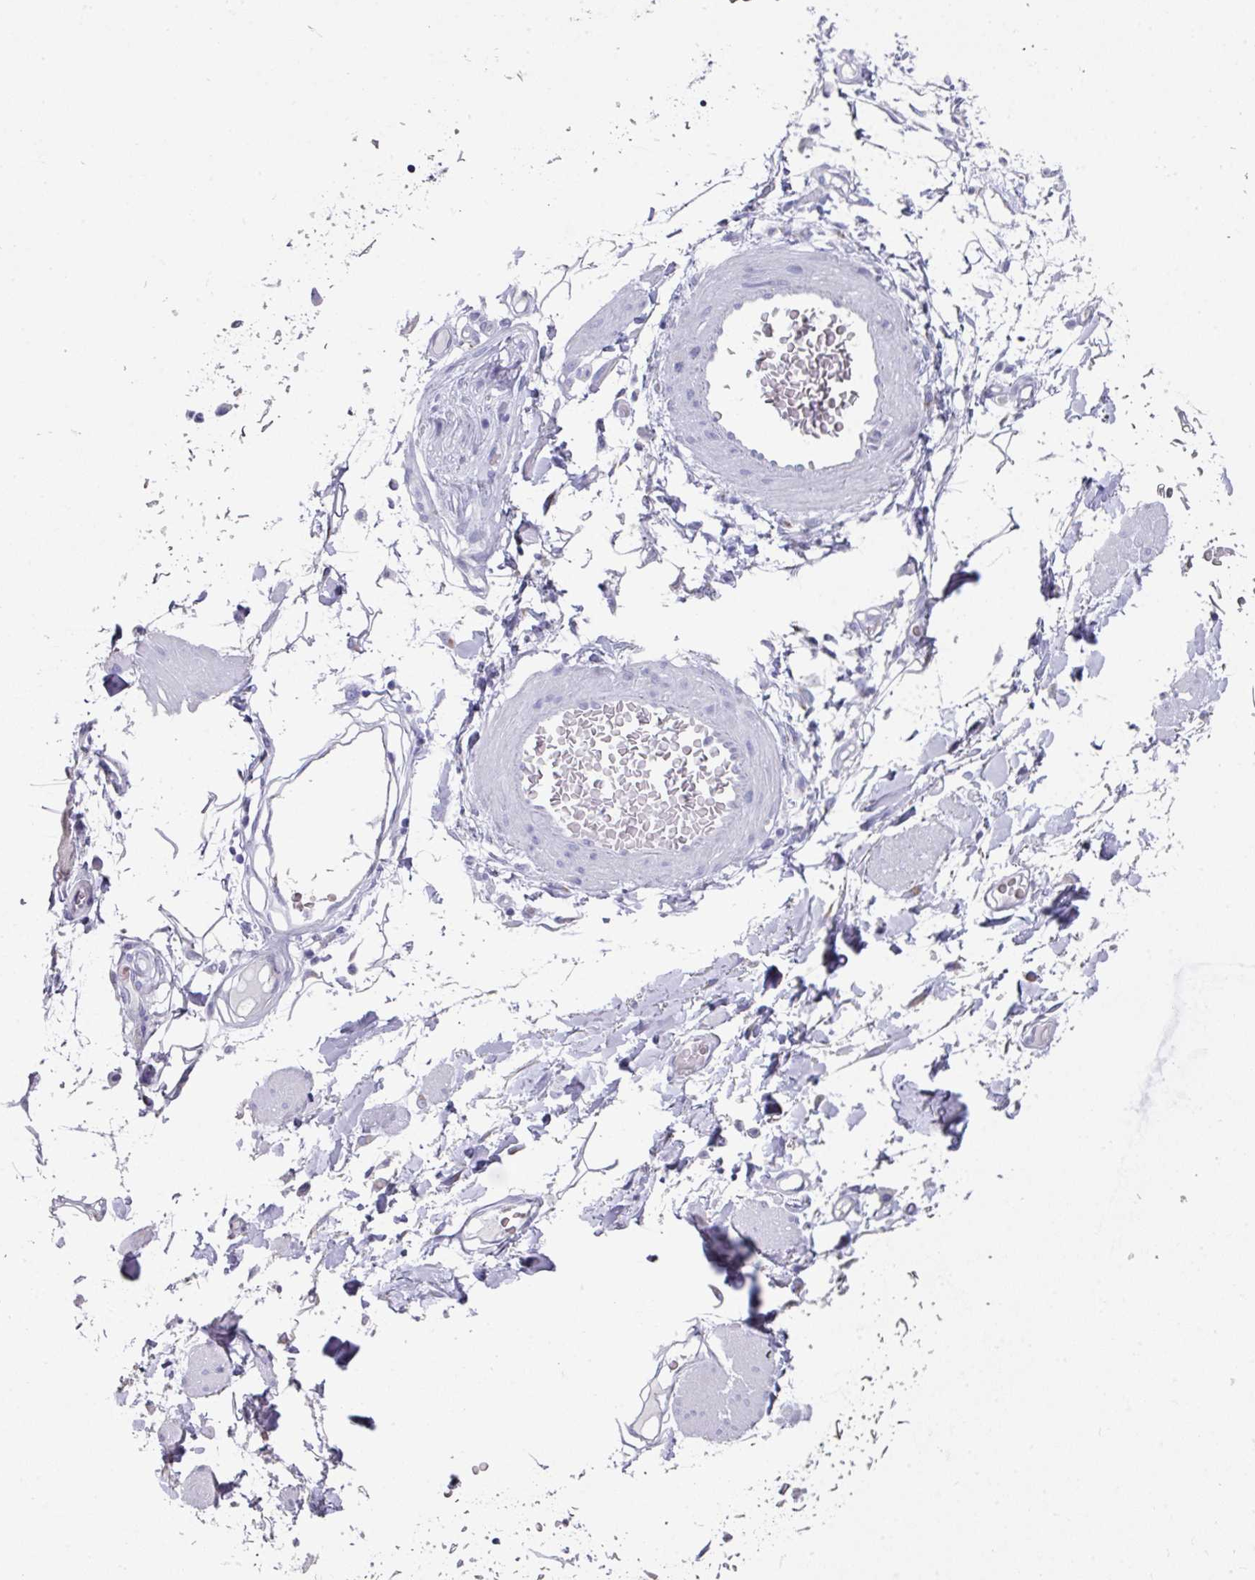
{"staining": {"intensity": "negative", "quantity": "none", "location": "none"}, "tissue": "adipose tissue", "cell_type": "Adipocytes", "image_type": "normal", "snomed": [{"axis": "morphology", "description": "Normal tissue, NOS"}, {"axis": "topography", "description": "Vulva"}, {"axis": "topography", "description": "Peripheral nerve tissue"}], "caption": "Unremarkable adipose tissue was stained to show a protein in brown. There is no significant staining in adipocytes.", "gene": "VKORC1L1", "patient": {"sex": "female", "age": 68}}